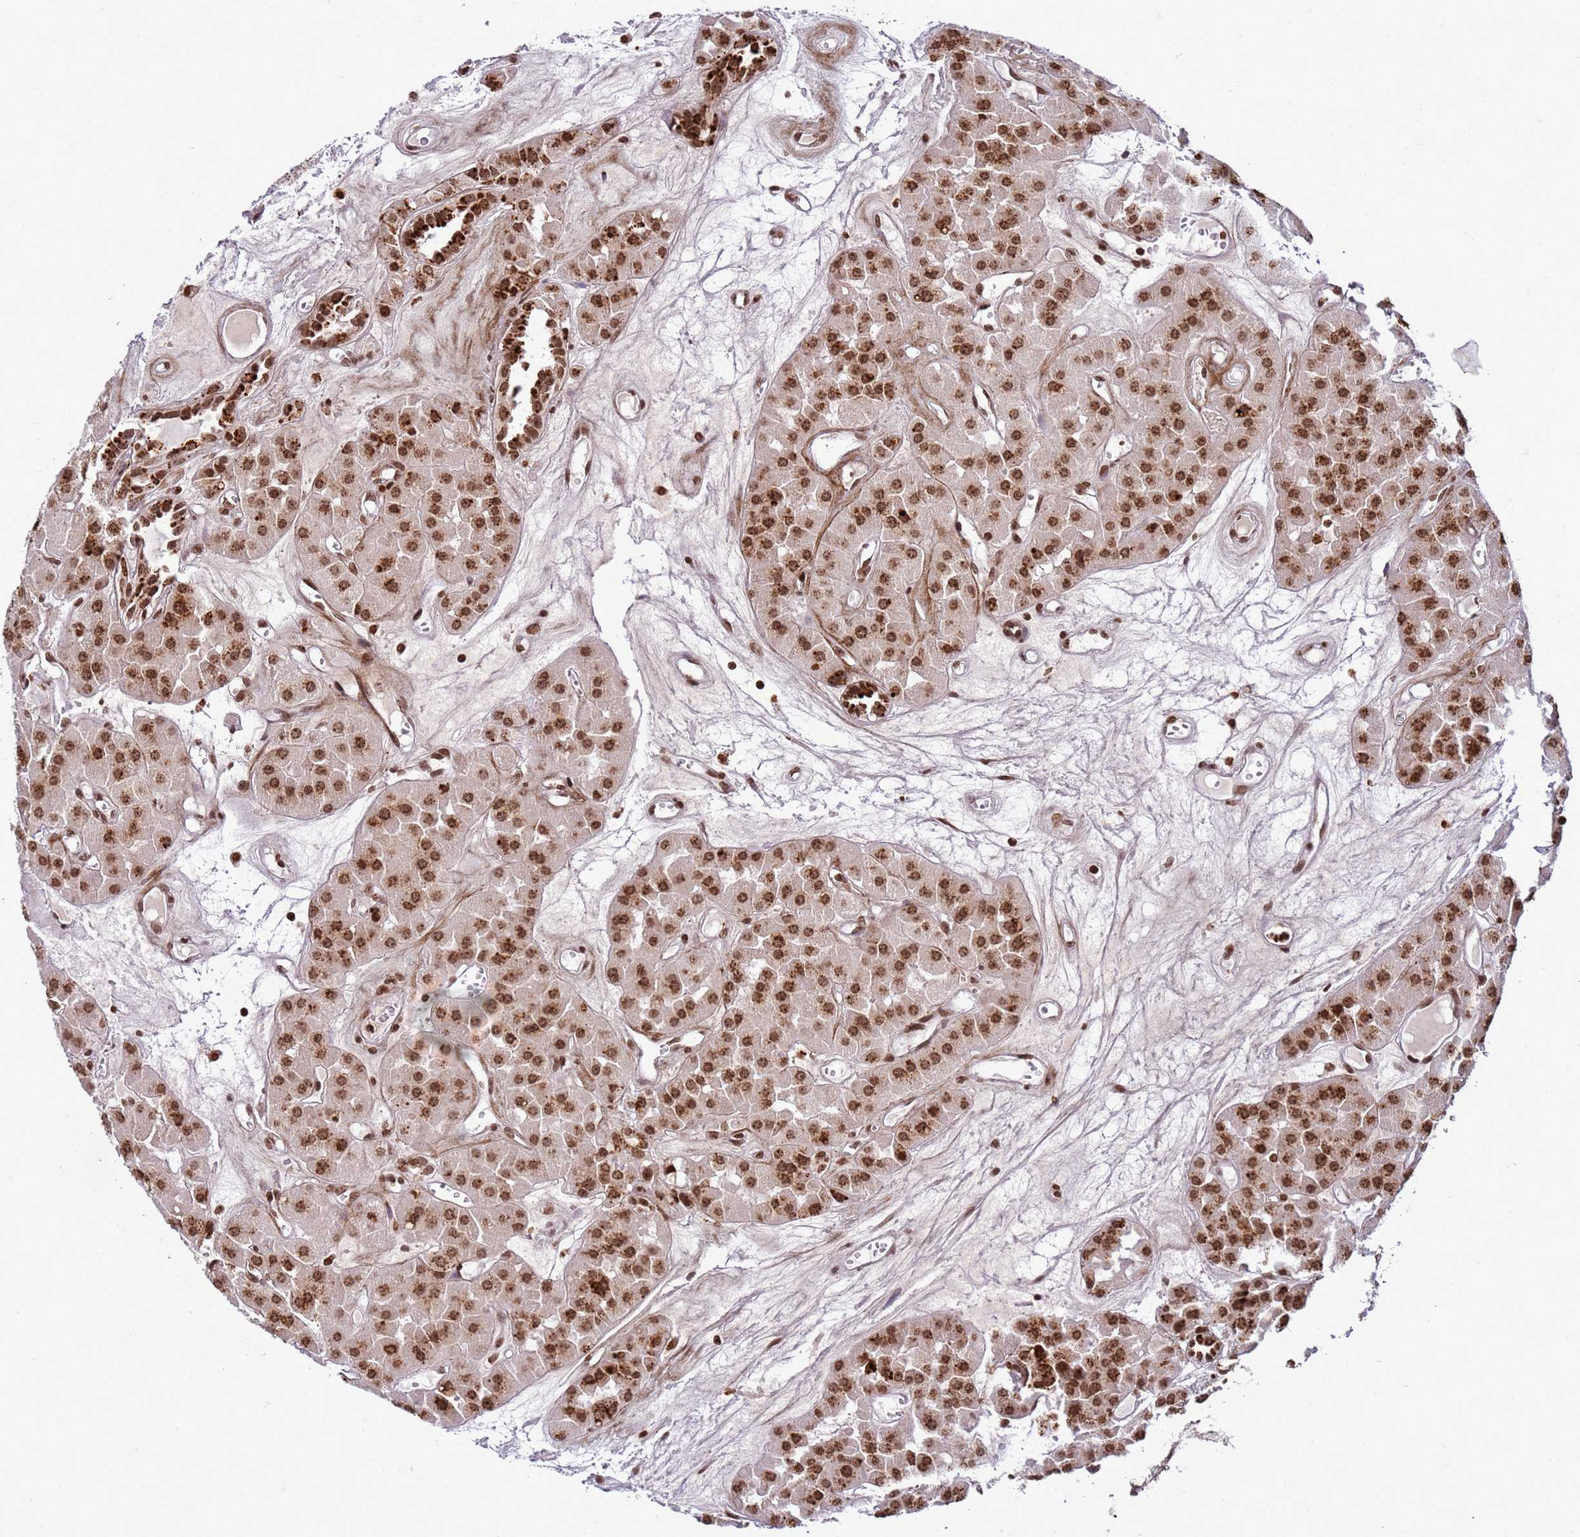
{"staining": {"intensity": "strong", "quantity": ">75%", "location": "nuclear"}, "tissue": "renal cancer", "cell_type": "Tumor cells", "image_type": "cancer", "snomed": [{"axis": "morphology", "description": "Carcinoma, NOS"}, {"axis": "topography", "description": "Kidney"}], "caption": "Human renal carcinoma stained with a protein marker demonstrates strong staining in tumor cells.", "gene": "H3-3B", "patient": {"sex": "female", "age": 75}}